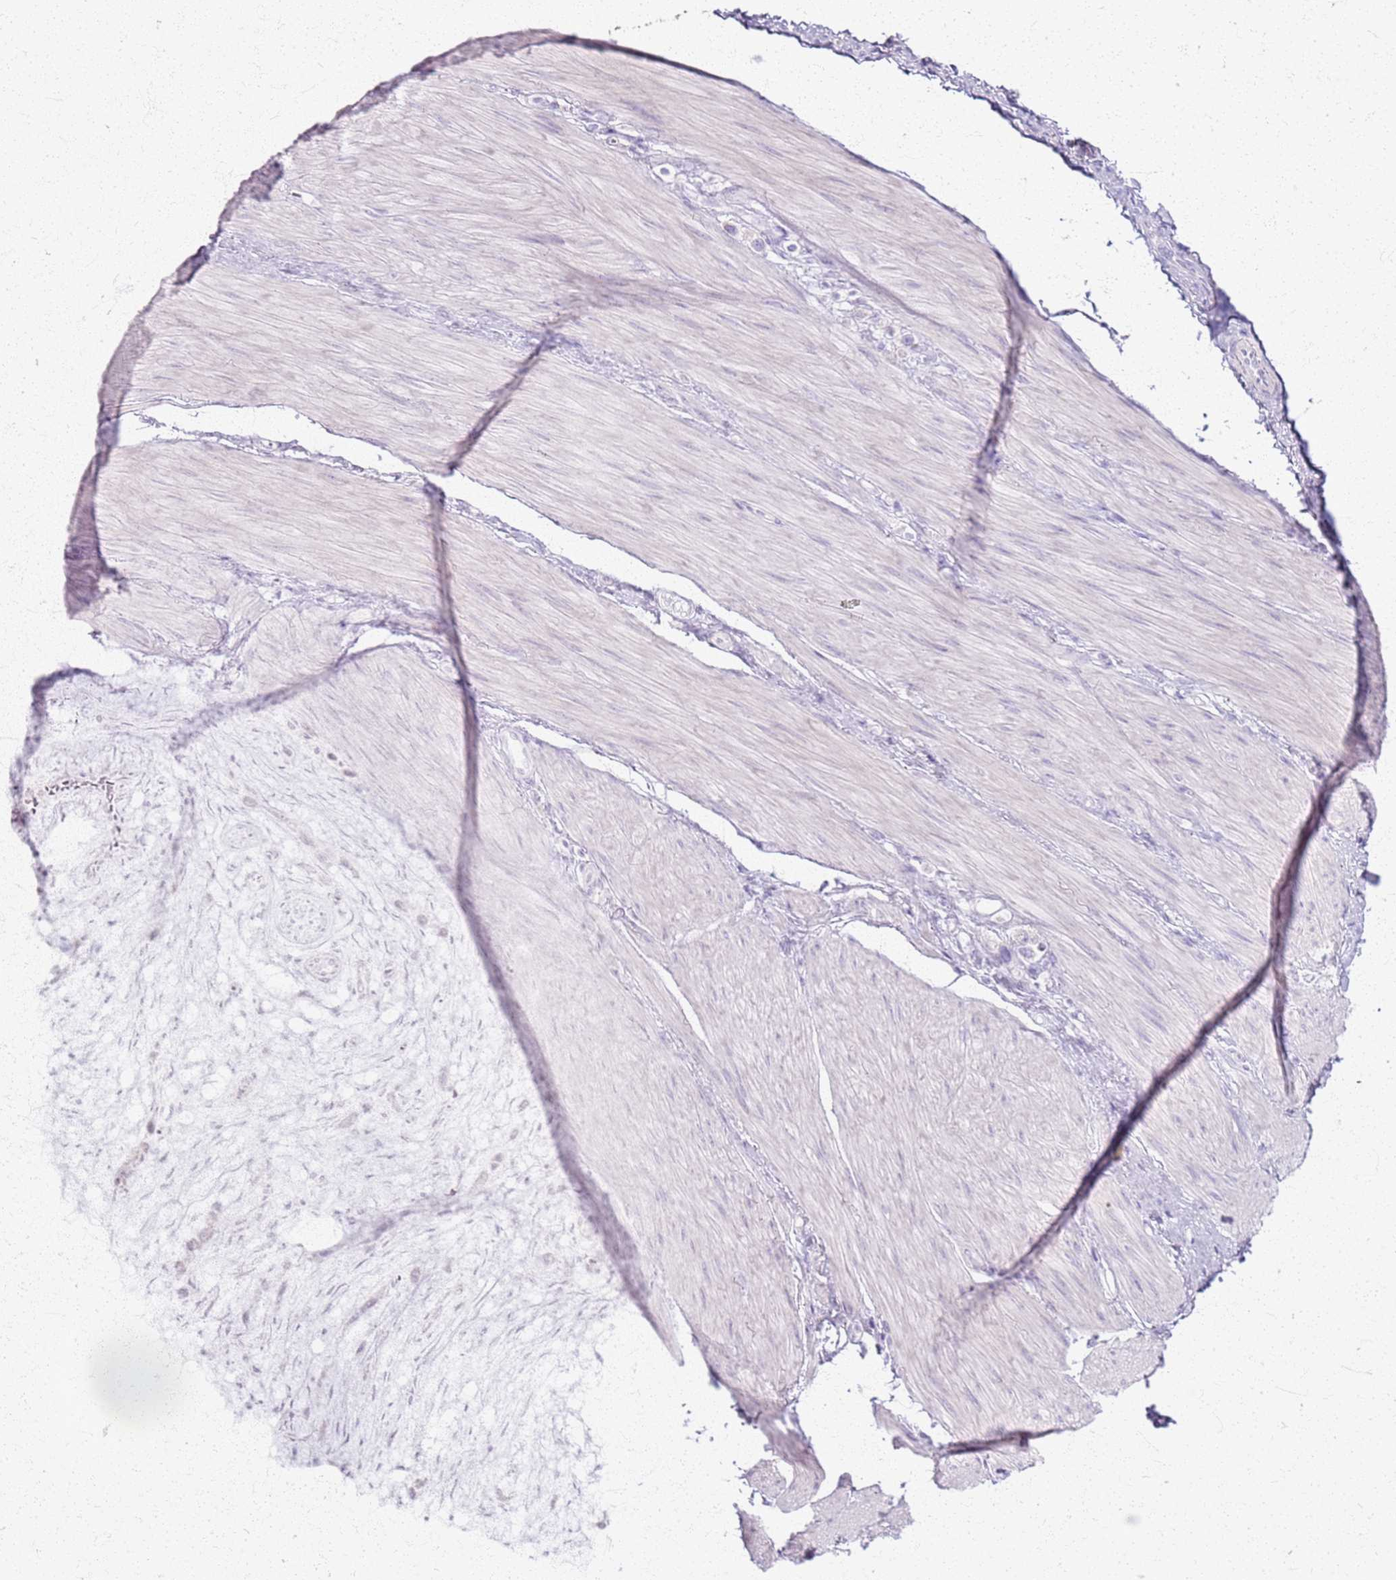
{"staining": {"intensity": "negative", "quantity": "none", "location": "none"}, "tissue": "stomach cancer", "cell_type": "Tumor cells", "image_type": "cancer", "snomed": [{"axis": "morphology", "description": "Adenocarcinoma, NOS"}, {"axis": "topography", "description": "Stomach"}], "caption": "Tumor cells show no significant protein positivity in stomach cancer (adenocarcinoma).", "gene": "CSRP3", "patient": {"sex": "female", "age": 65}}